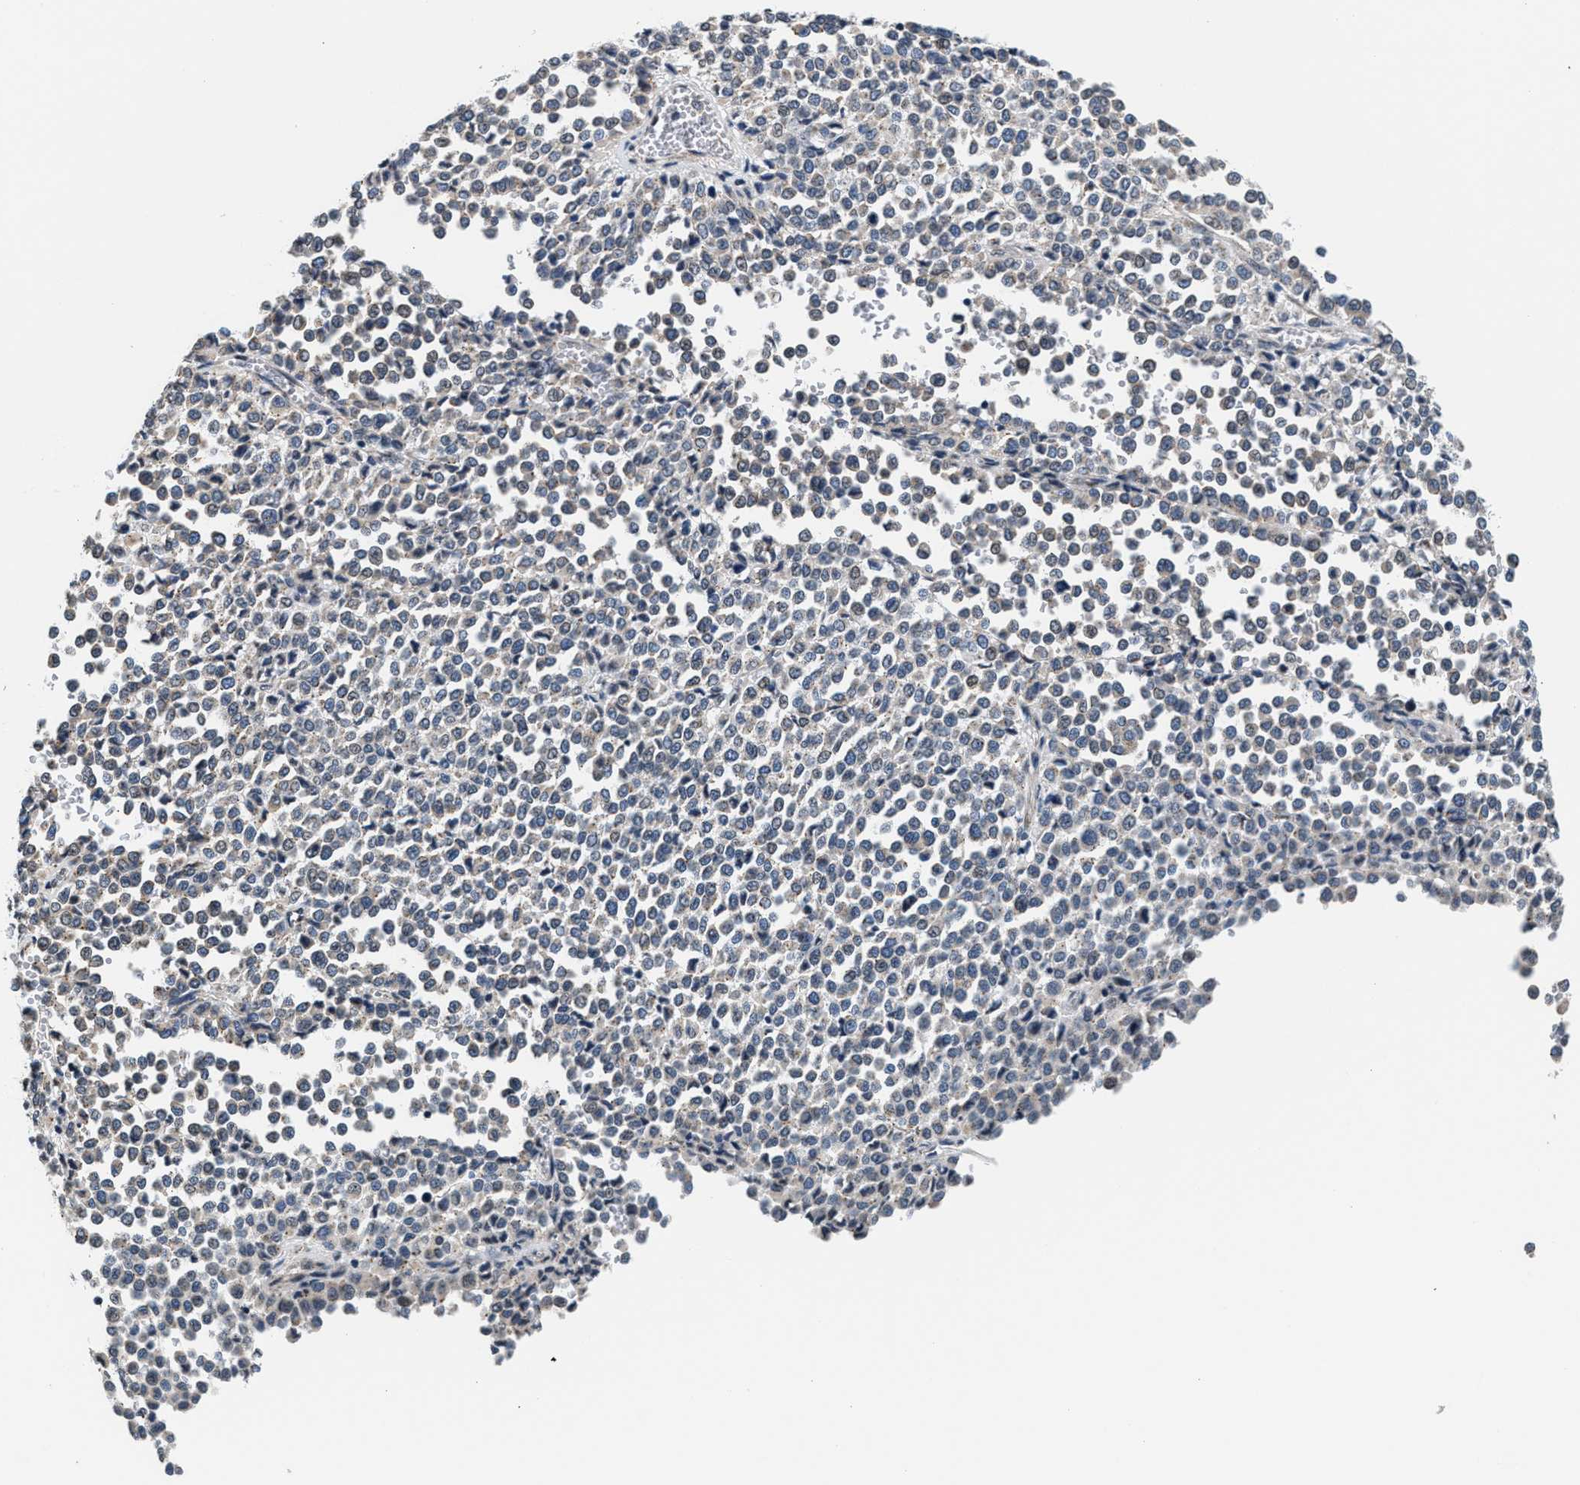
{"staining": {"intensity": "negative", "quantity": "none", "location": "none"}, "tissue": "melanoma", "cell_type": "Tumor cells", "image_type": "cancer", "snomed": [{"axis": "morphology", "description": "Malignant melanoma, Metastatic site"}, {"axis": "topography", "description": "Pancreas"}], "caption": "Tumor cells are negative for protein expression in human melanoma.", "gene": "KCNMB2", "patient": {"sex": "female", "age": 30}}